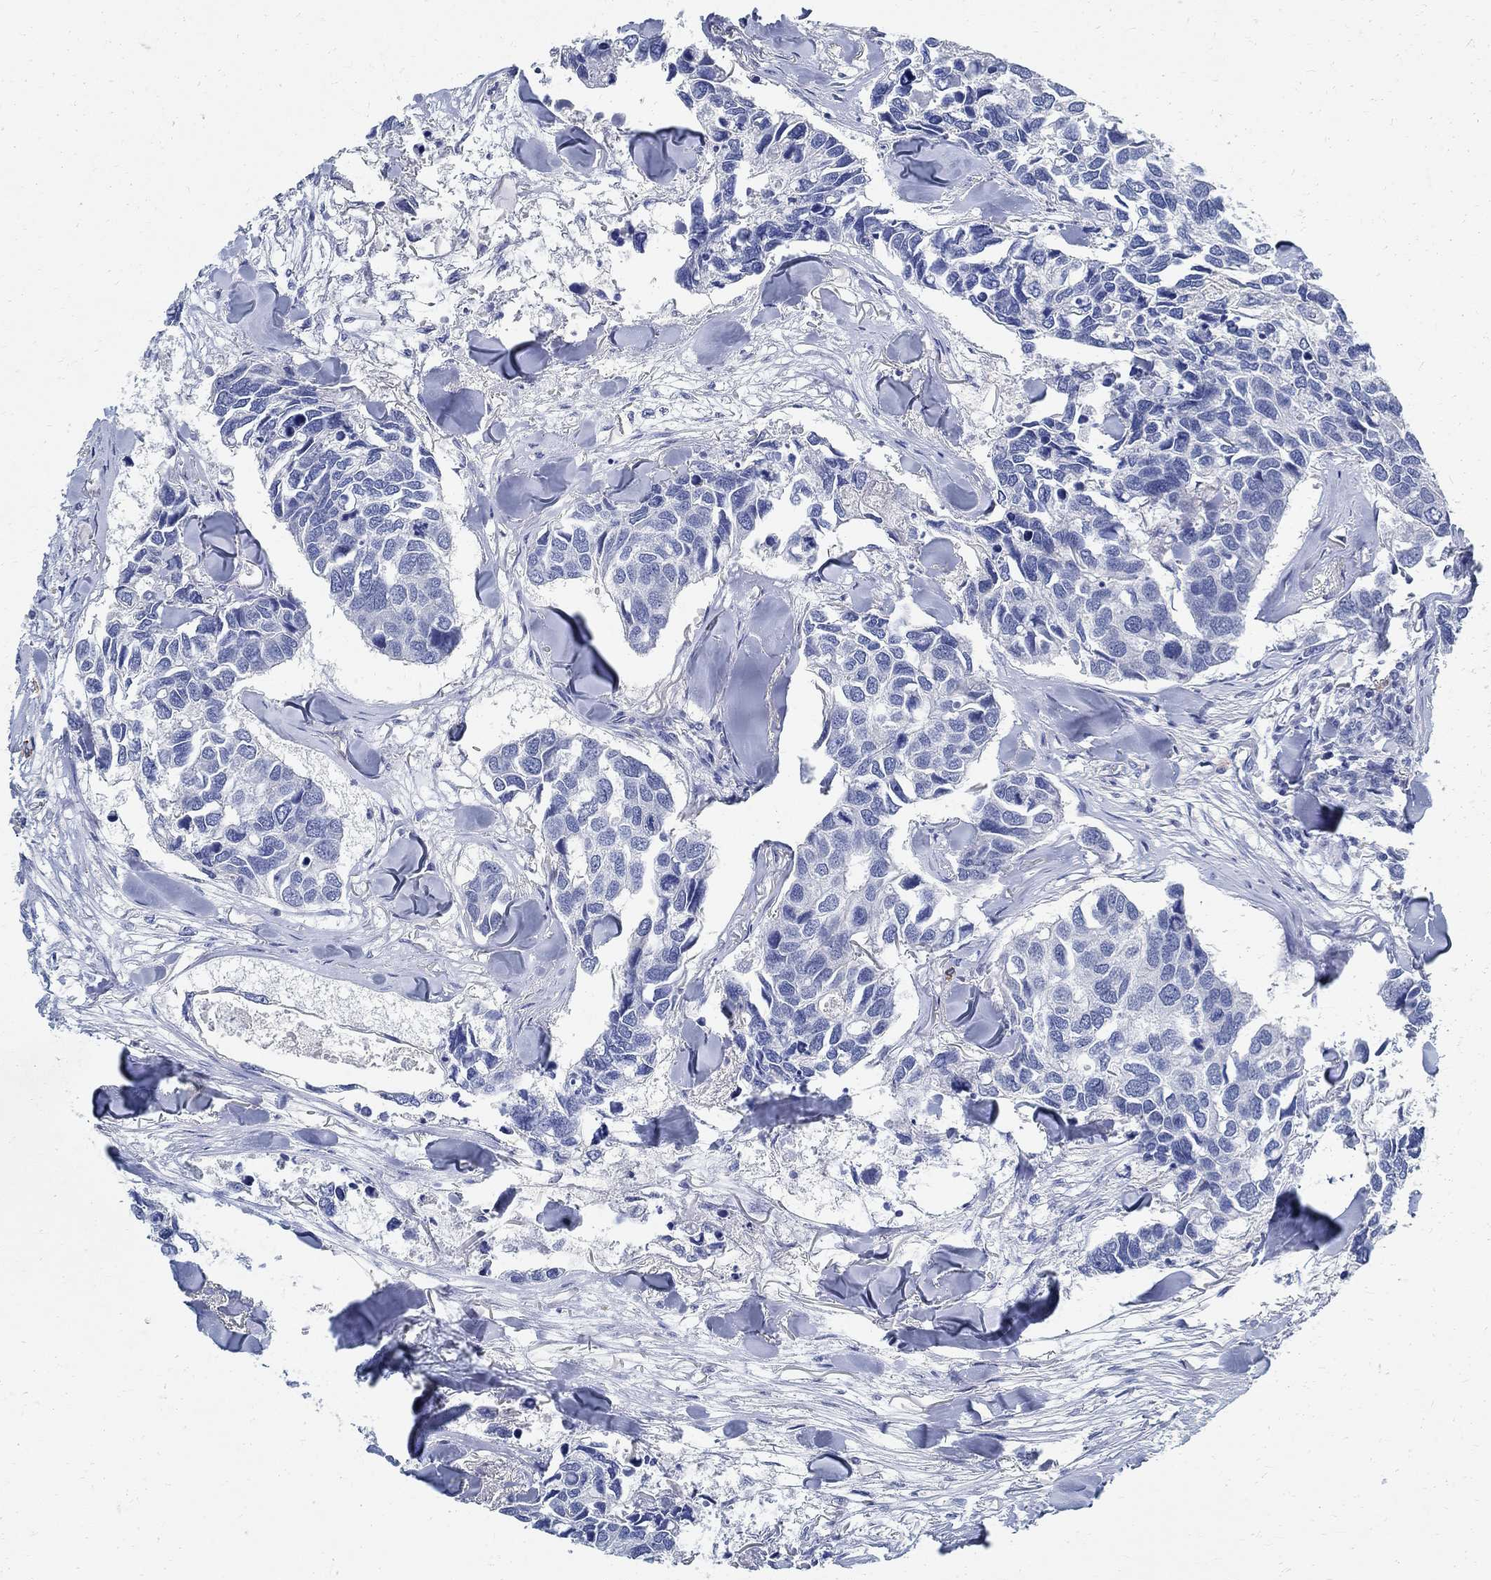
{"staining": {"intensity": "negative", "quantity": "none", "location": "none"}, "tissue": "breast cancer", "cell_type": "Tumor cells", "image_type": "cancer", "snomed": [{"axis": "morphology", "description": "Duct carcinoma"}, {"axis": "topography", "description": "Breast"}], "caption": "An immunohistochemistry histopathology image of breast cancer (invasive ductal carcinoma) is shown. There is no staining in tumor cells of breast cancer (invasive ductal carcinoma). (DAB (3,3'-diaminobenzidine) immunohistochemistry (IHC) with hematoxylin counter stain).", "gene": "PRX", "patient": {"sex": "female", "age": 83}}